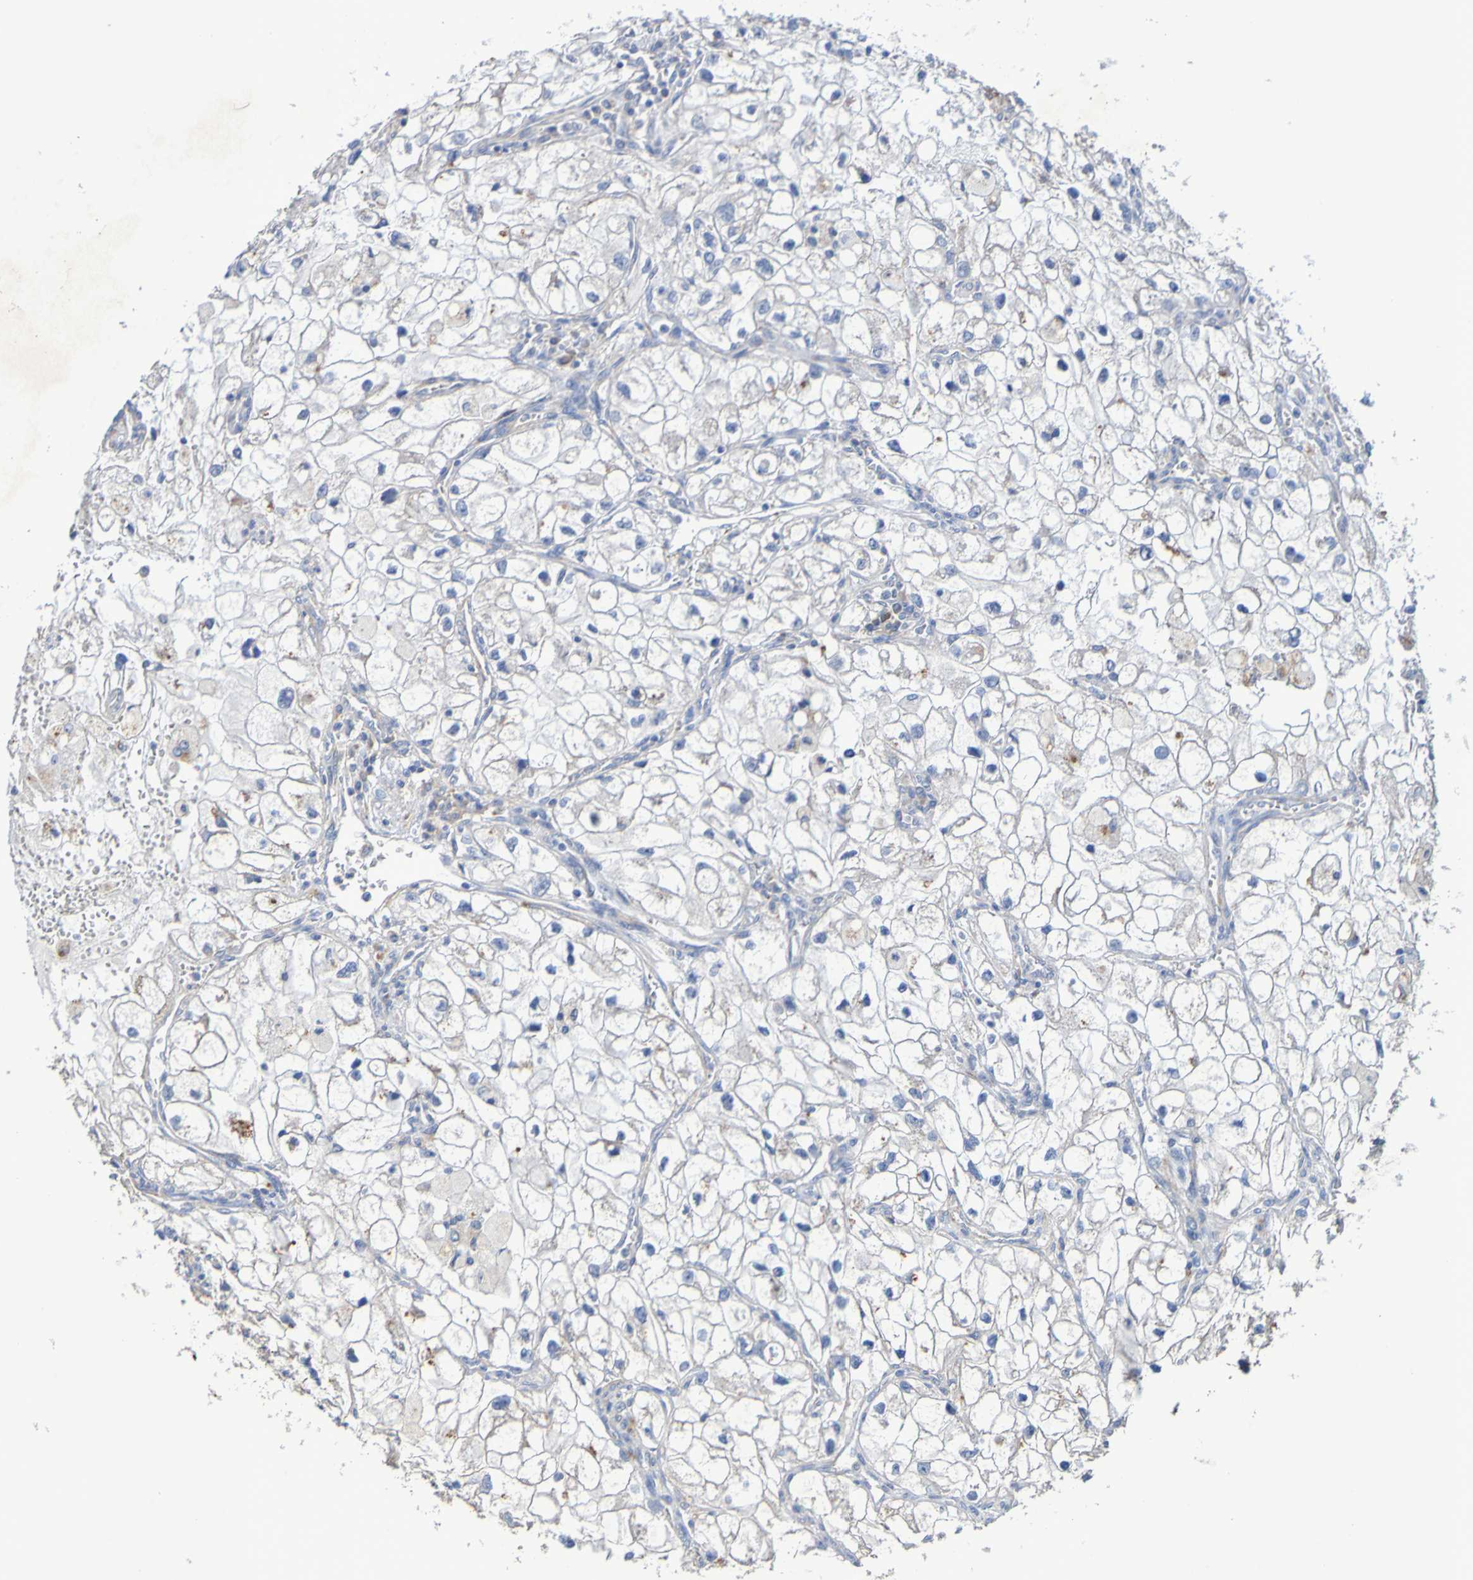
{"staining": {"intensity": "negative", "quantity": "none", "location": "none"}, "tissue": "renal cancer", "cell_type": "Tumor cells", "image_type": "cancer", "snomed": [{"axis": "morphology", "description": "Adenocarcinoma, NOS"}, {"axis": "topography", "description": "Kidney"}], "caption": "The micrograph reveals no significant positivity in tumor cells of renal cancer.", "gene": "SRPRB", "patient": {"sex": "female", "age": 70}}